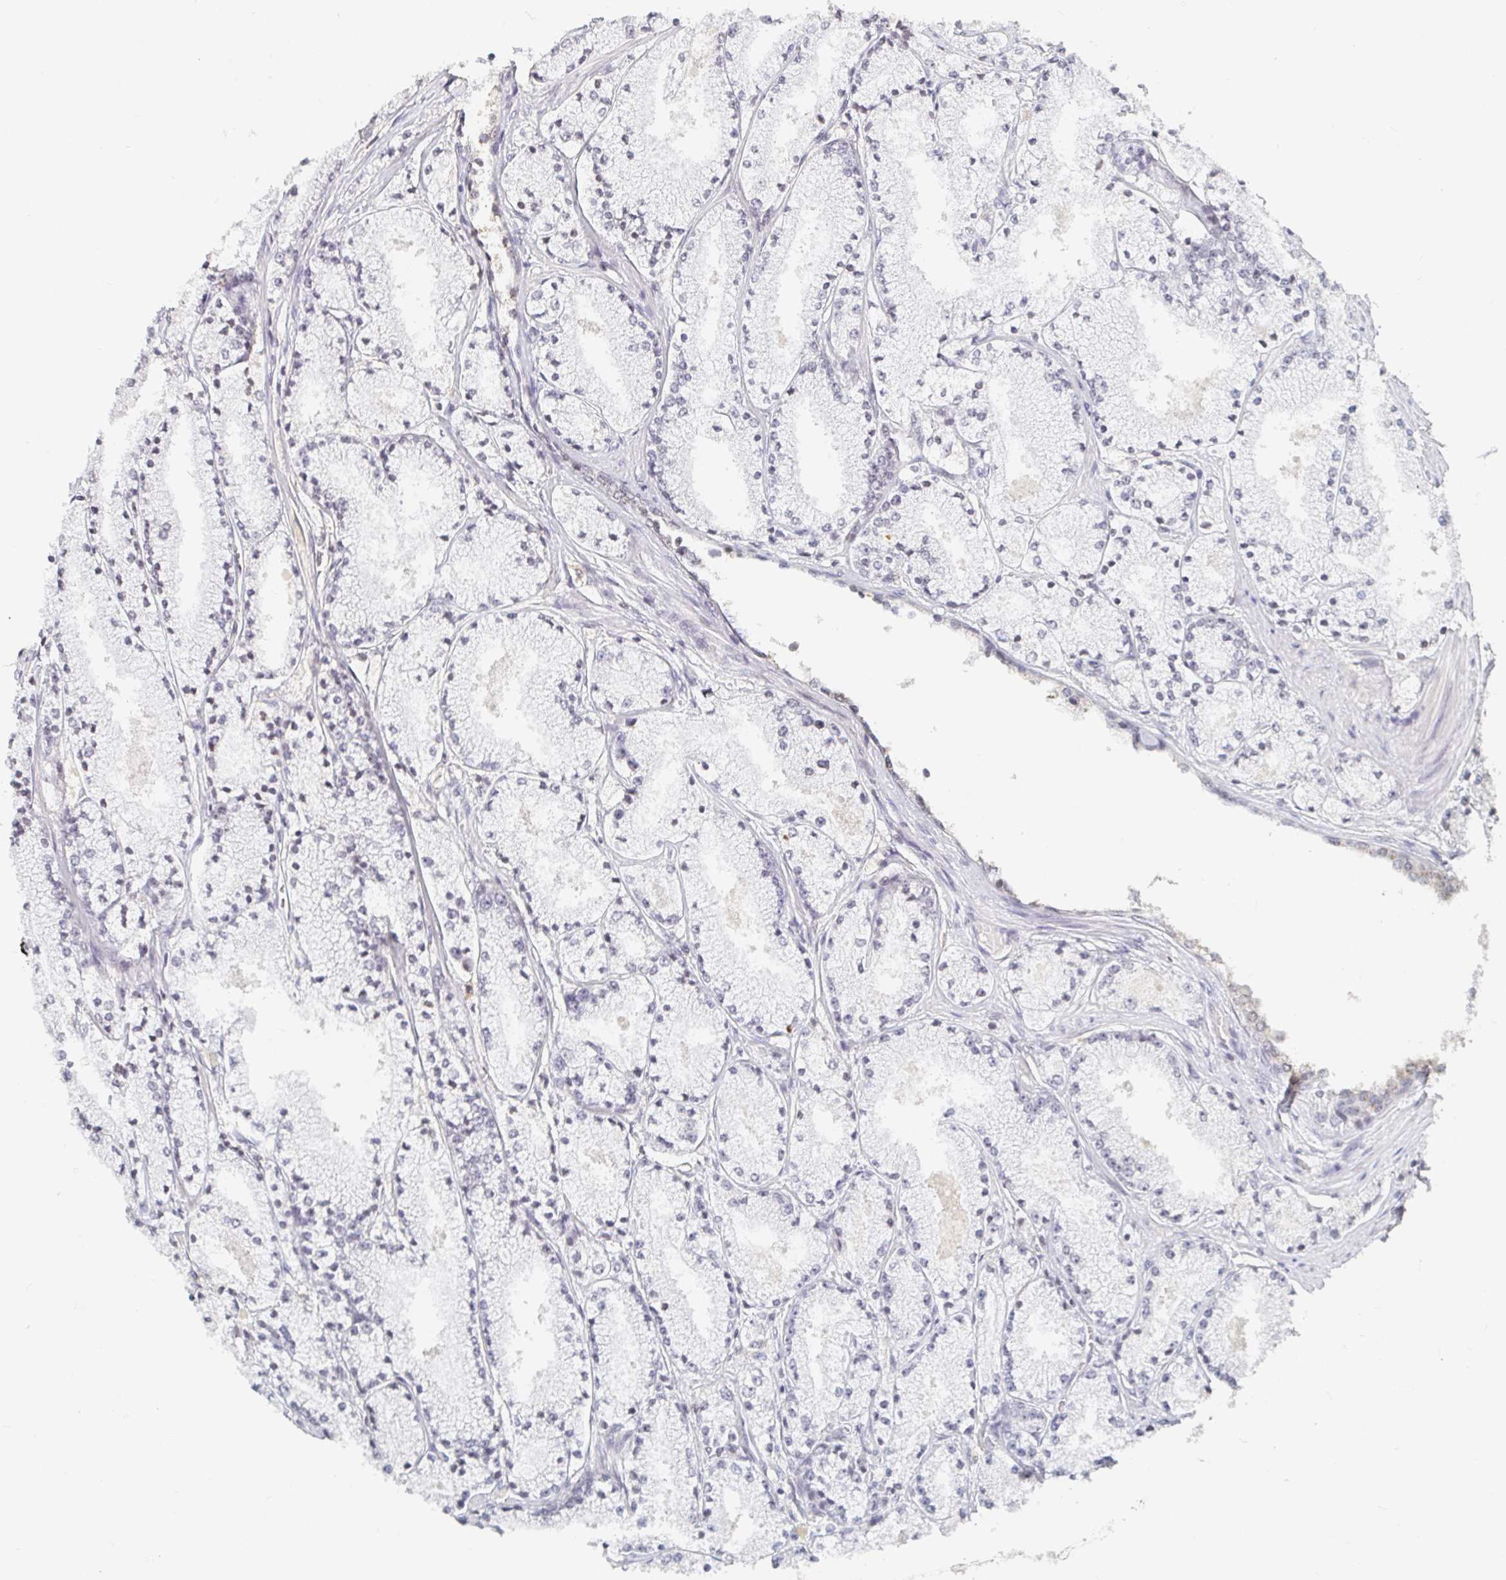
{"staining": {"intensity": "negative", "quantity": "none", "location": "none"}, "tissue": "prostate cancer", "cell_type": "Tumor cells", "image_type": "cancer", "snomed": [{"axis": "morphology", "description": "Adenocarcinoma, High grade"}, {"axis": "topography", "description": "Prostate"}], "caption": "DAB immunohistochemical staining of human adenocarcinoma (high-grade) (prostate) displays no significant positivity in tumor cells.", "gene": "NME9", "patient": {"sex": "male", "age": 63}}